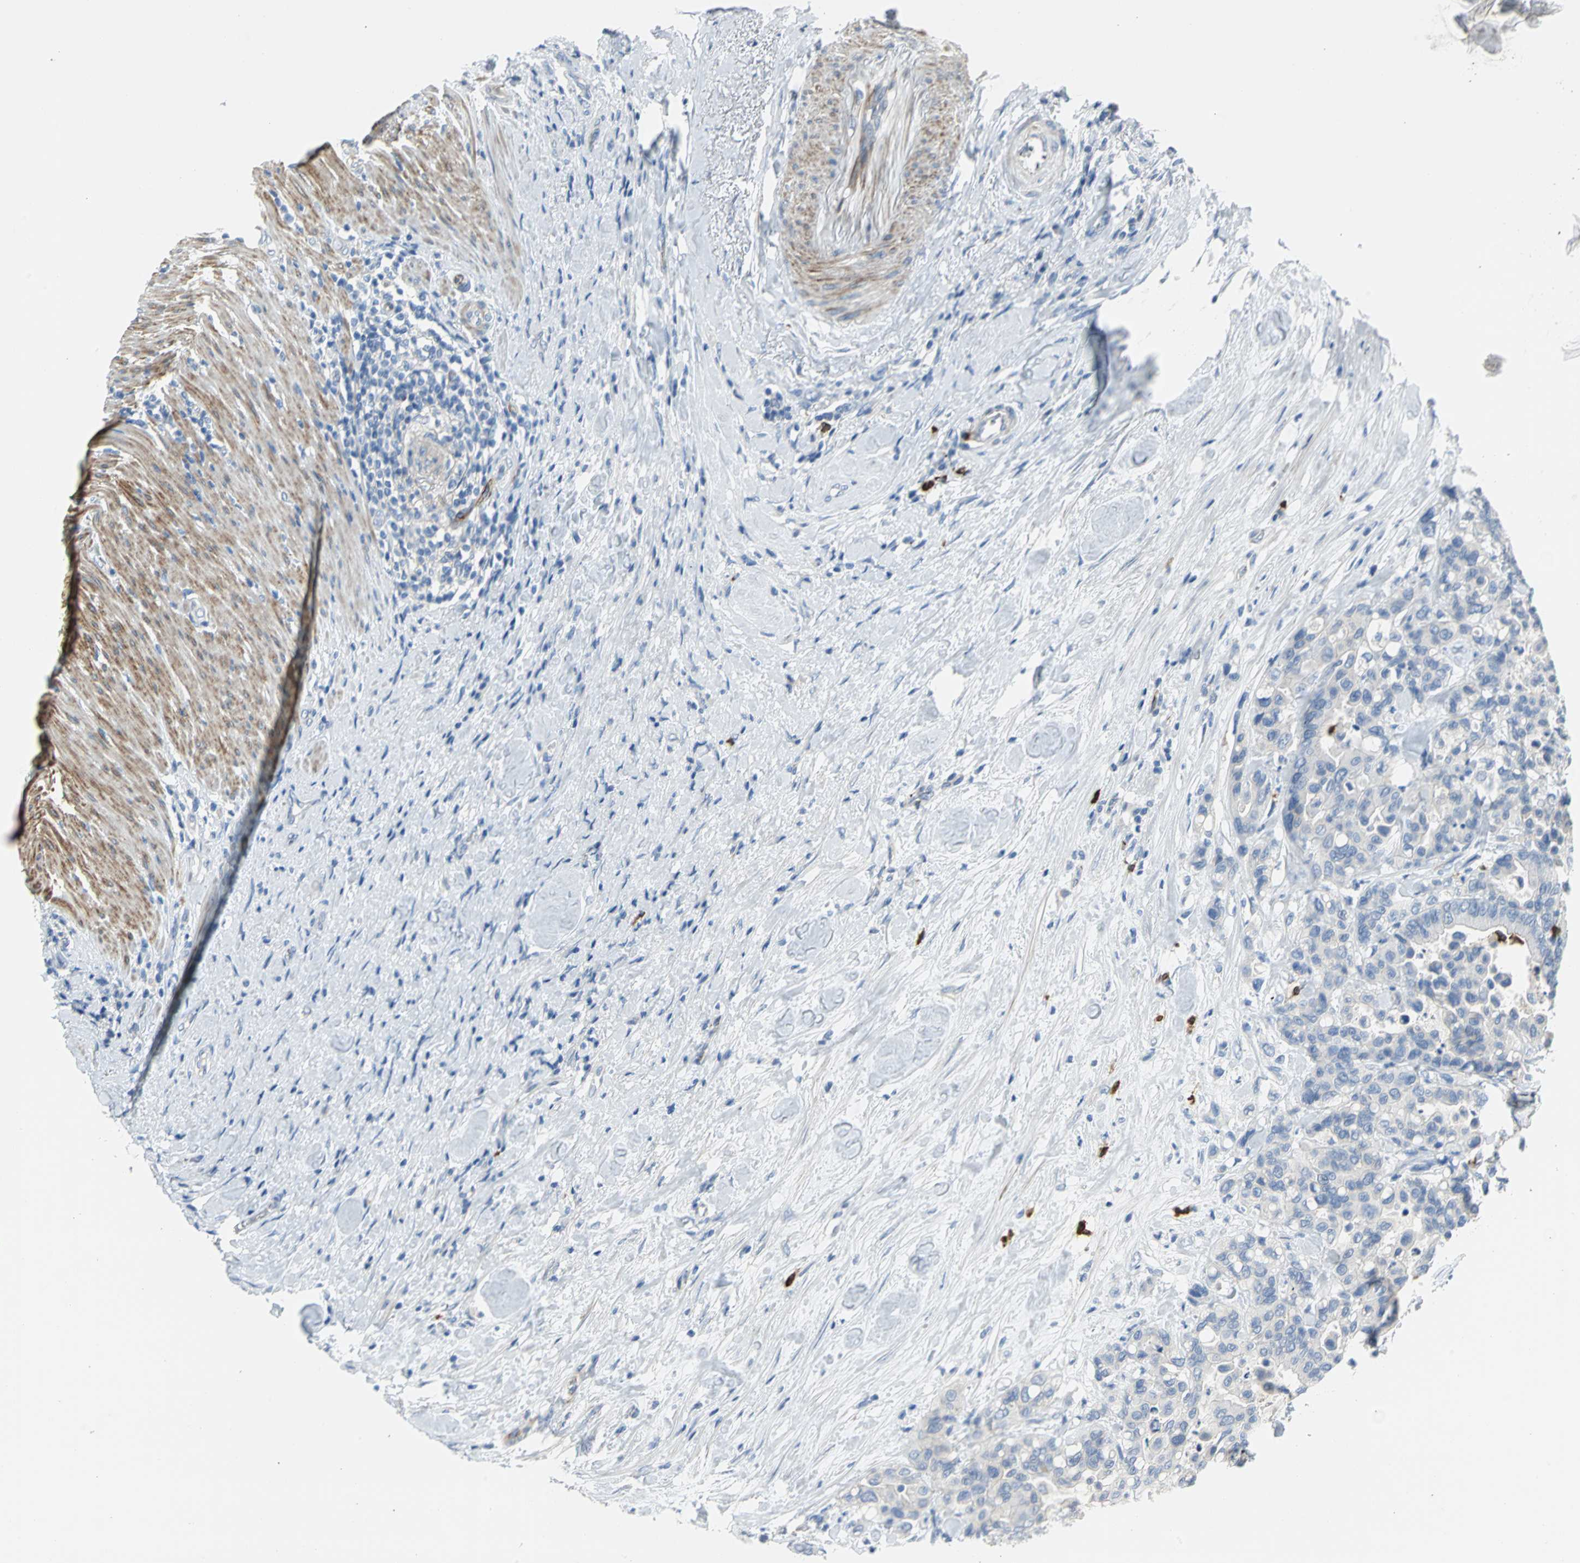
{"staining": {"intensity": "negative", "quantity": "none", "location": "none"}, "tissue": "colorectal cancer", "cell_type": "Tumor cells", "image_type": "cancer", "snomed": [{"axis": "morphology", "description": "Adenocarcinoma, NOS"}, {"axis": "topography", "description": "Colon"}], "caption": "A histopathology image of colorectal adenocarcinoma stained for a protein demonstrates no brown staining in tumor cells.", "gene": "ALOX15", "patient": {"sex": "male", "age": 82}}